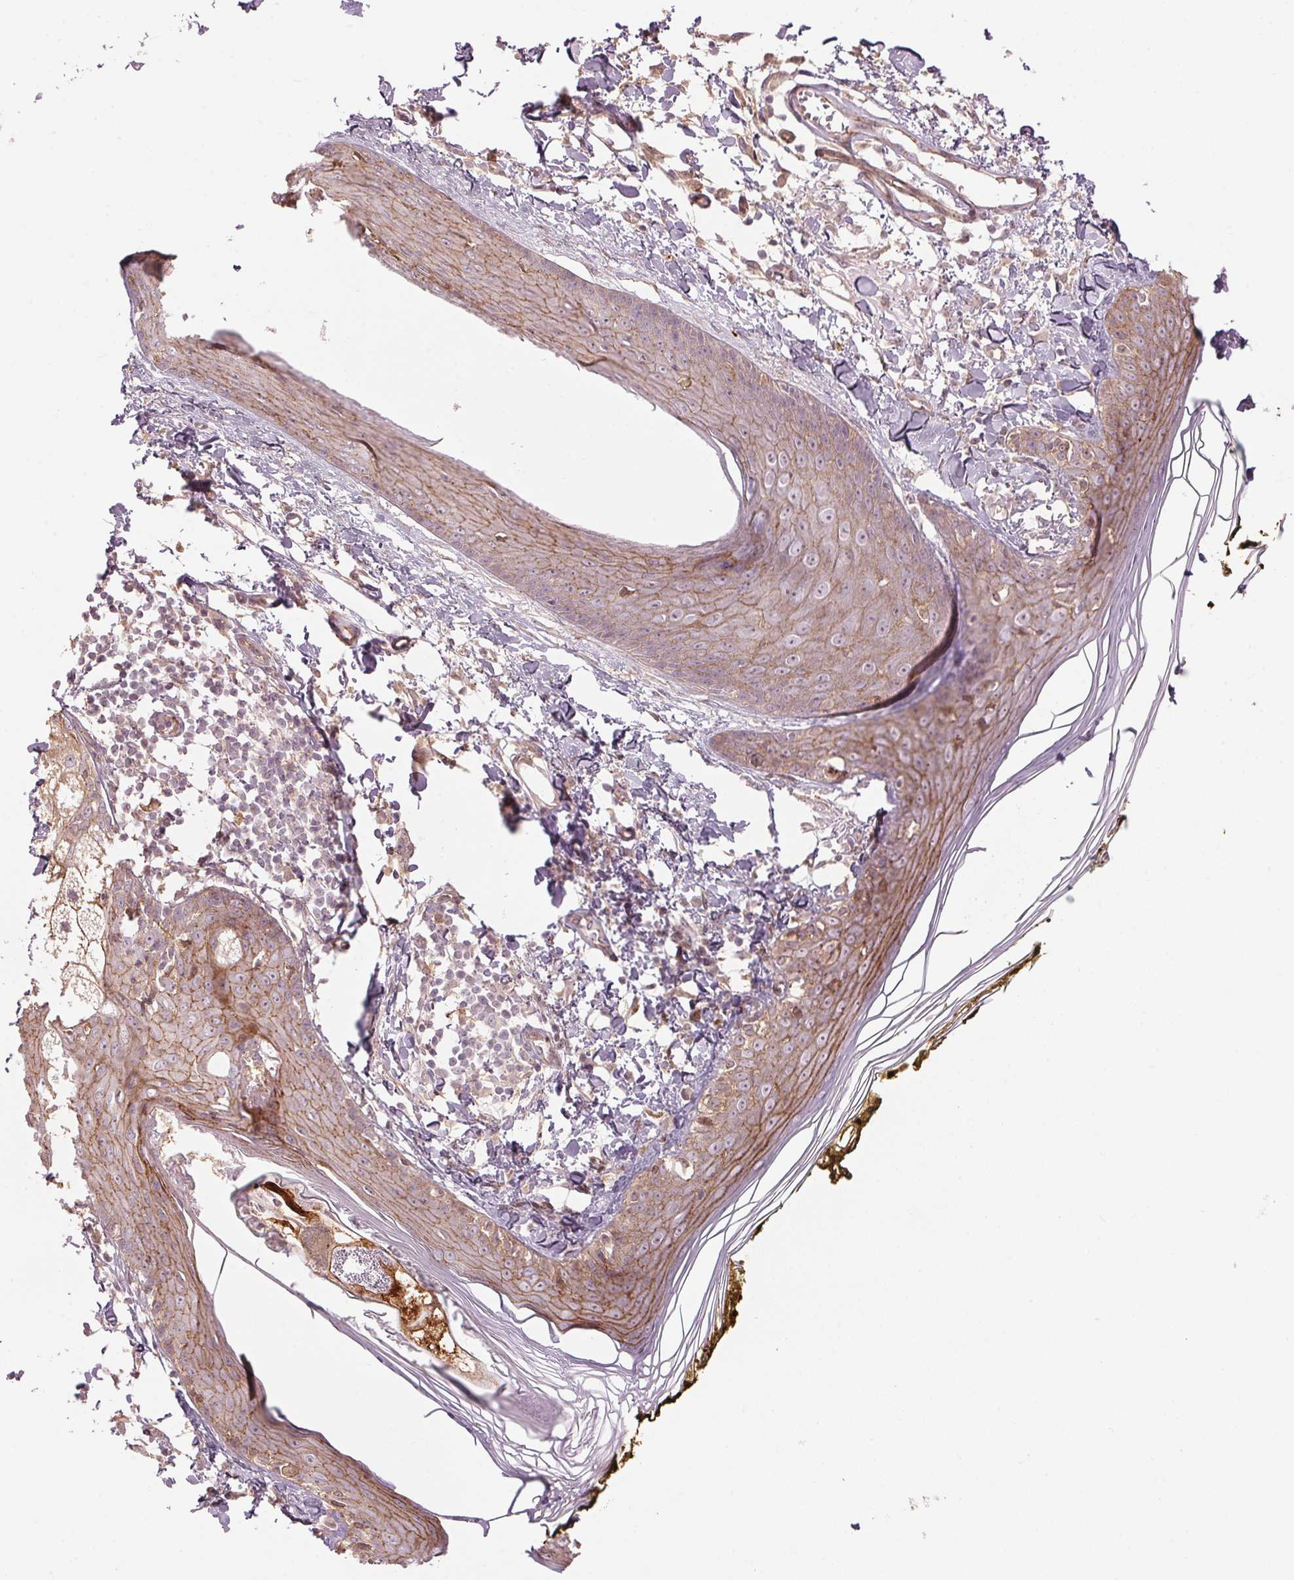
{"staining": {"intensity": "weak", "quantity": ">75%", "location": "cytoplasmic/membranous"}, "tissue": "skin", "cell_type": "Fibroblasts", "image_type": "normal", "snomed": [{"axis": "morphology", "description": "Normal tissue, NOS"}, {"axis": "topography", "description": "Skin"}], "caption": "A histopathology image showing weak cytoplasmic/membranous positivity in about >75% of fibroblasts in normal skin, as visualized by brown immunohistochemical staining.", "gene": "TMED6", "patient": {"sex": "male", "age": 76}}